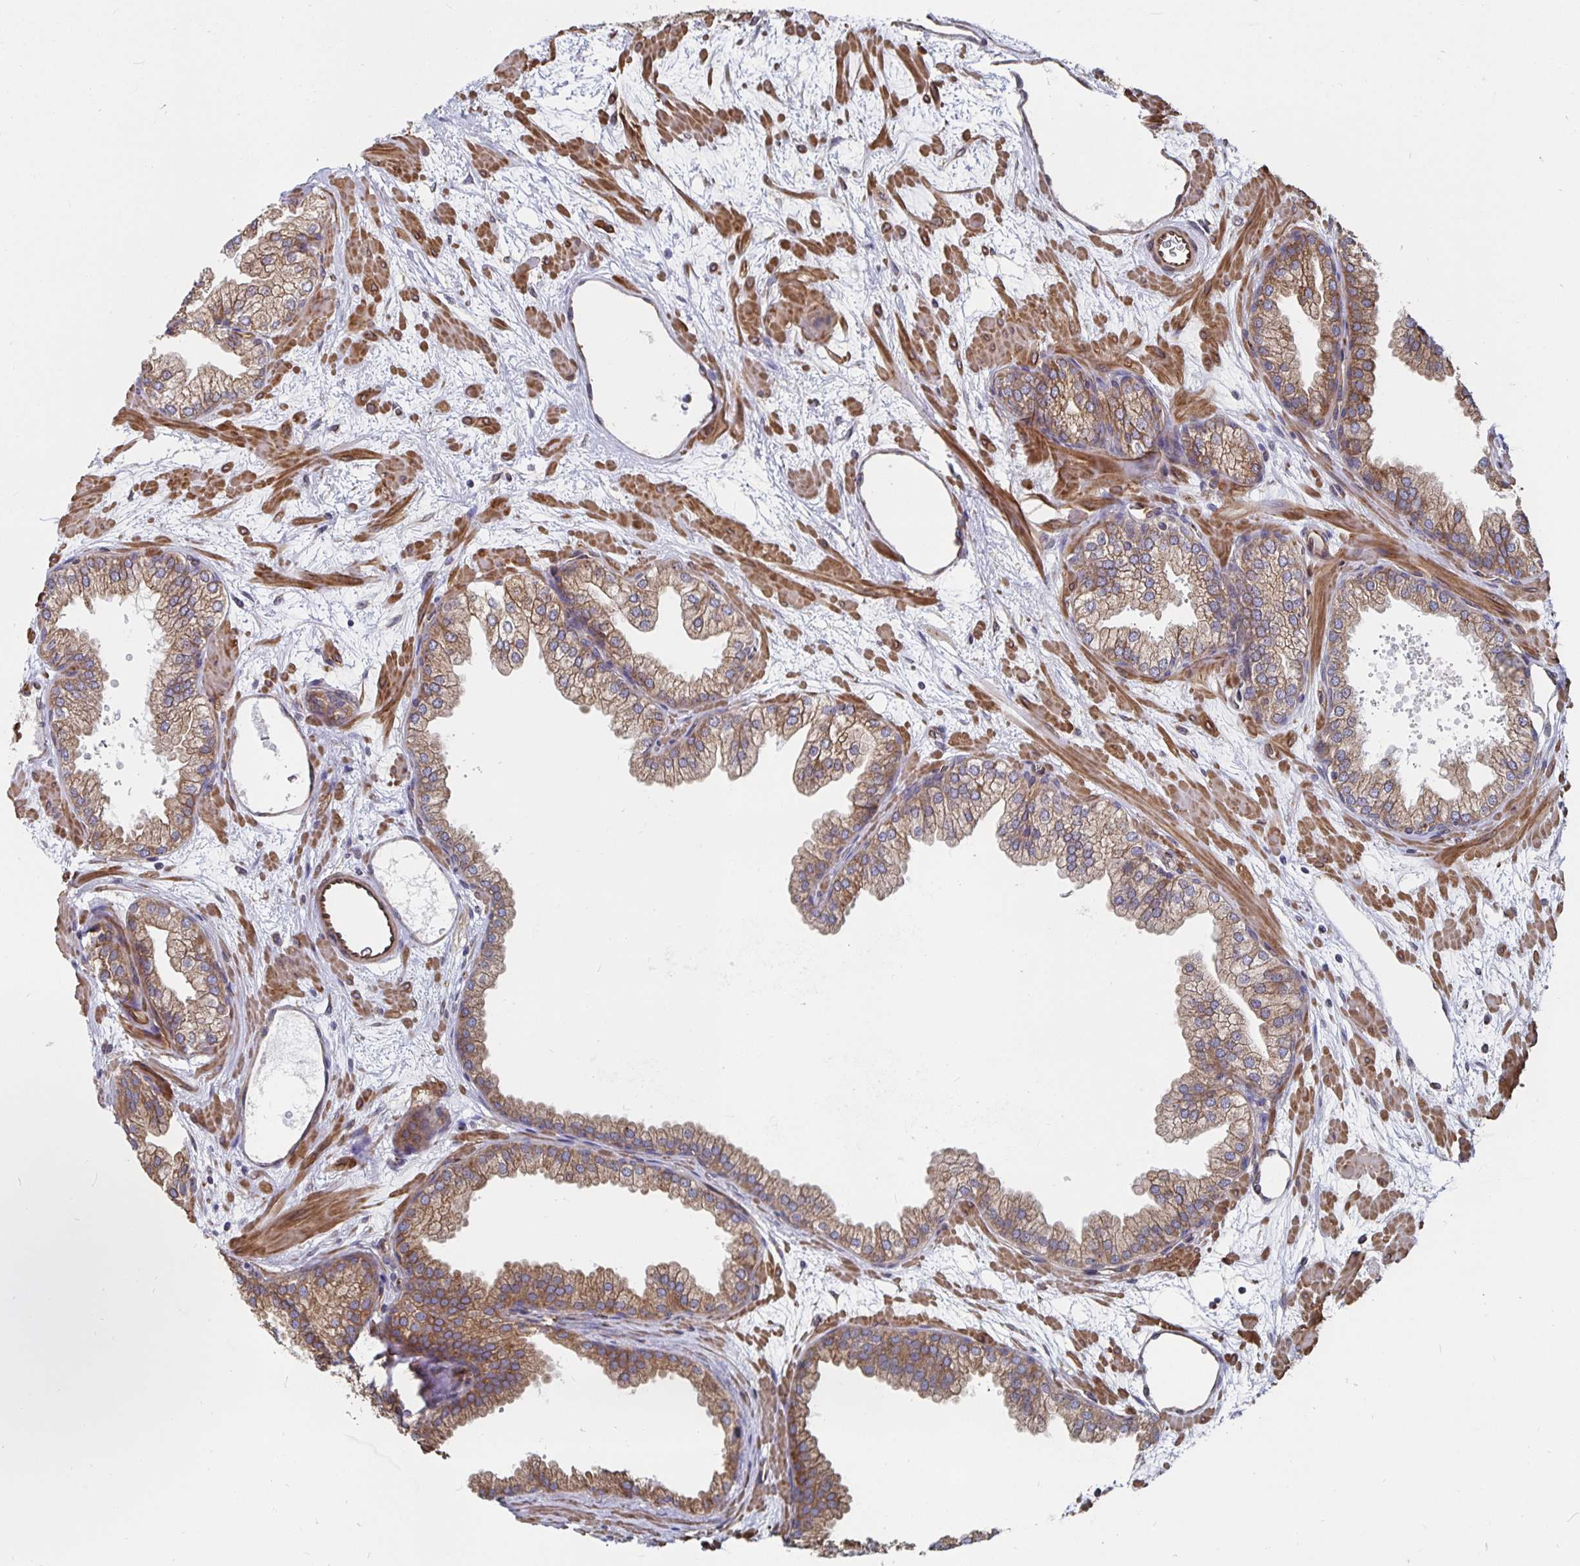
{"staining": {"intensity": "moderate", "quantity": ">75%", "location": "cytoplasmic/membranous"}, "tissue": "prostate", "cell_type": "Glandular cells", "image_type": "normal", "snomed": [{"axis": "morphology", "description": "Normal tissue, NOS"}, {"axis": "topography", "description": "Prostate"}], "caption": "Moderate cytoplasmic/membranous positivity is appreciated in about >75% of glandular cells in benign prostate. The protein is shown in brown color, while the nuclei are stained blue.", "gene": "BCAP29", "patient": {"sex": "male", "age": 37}}